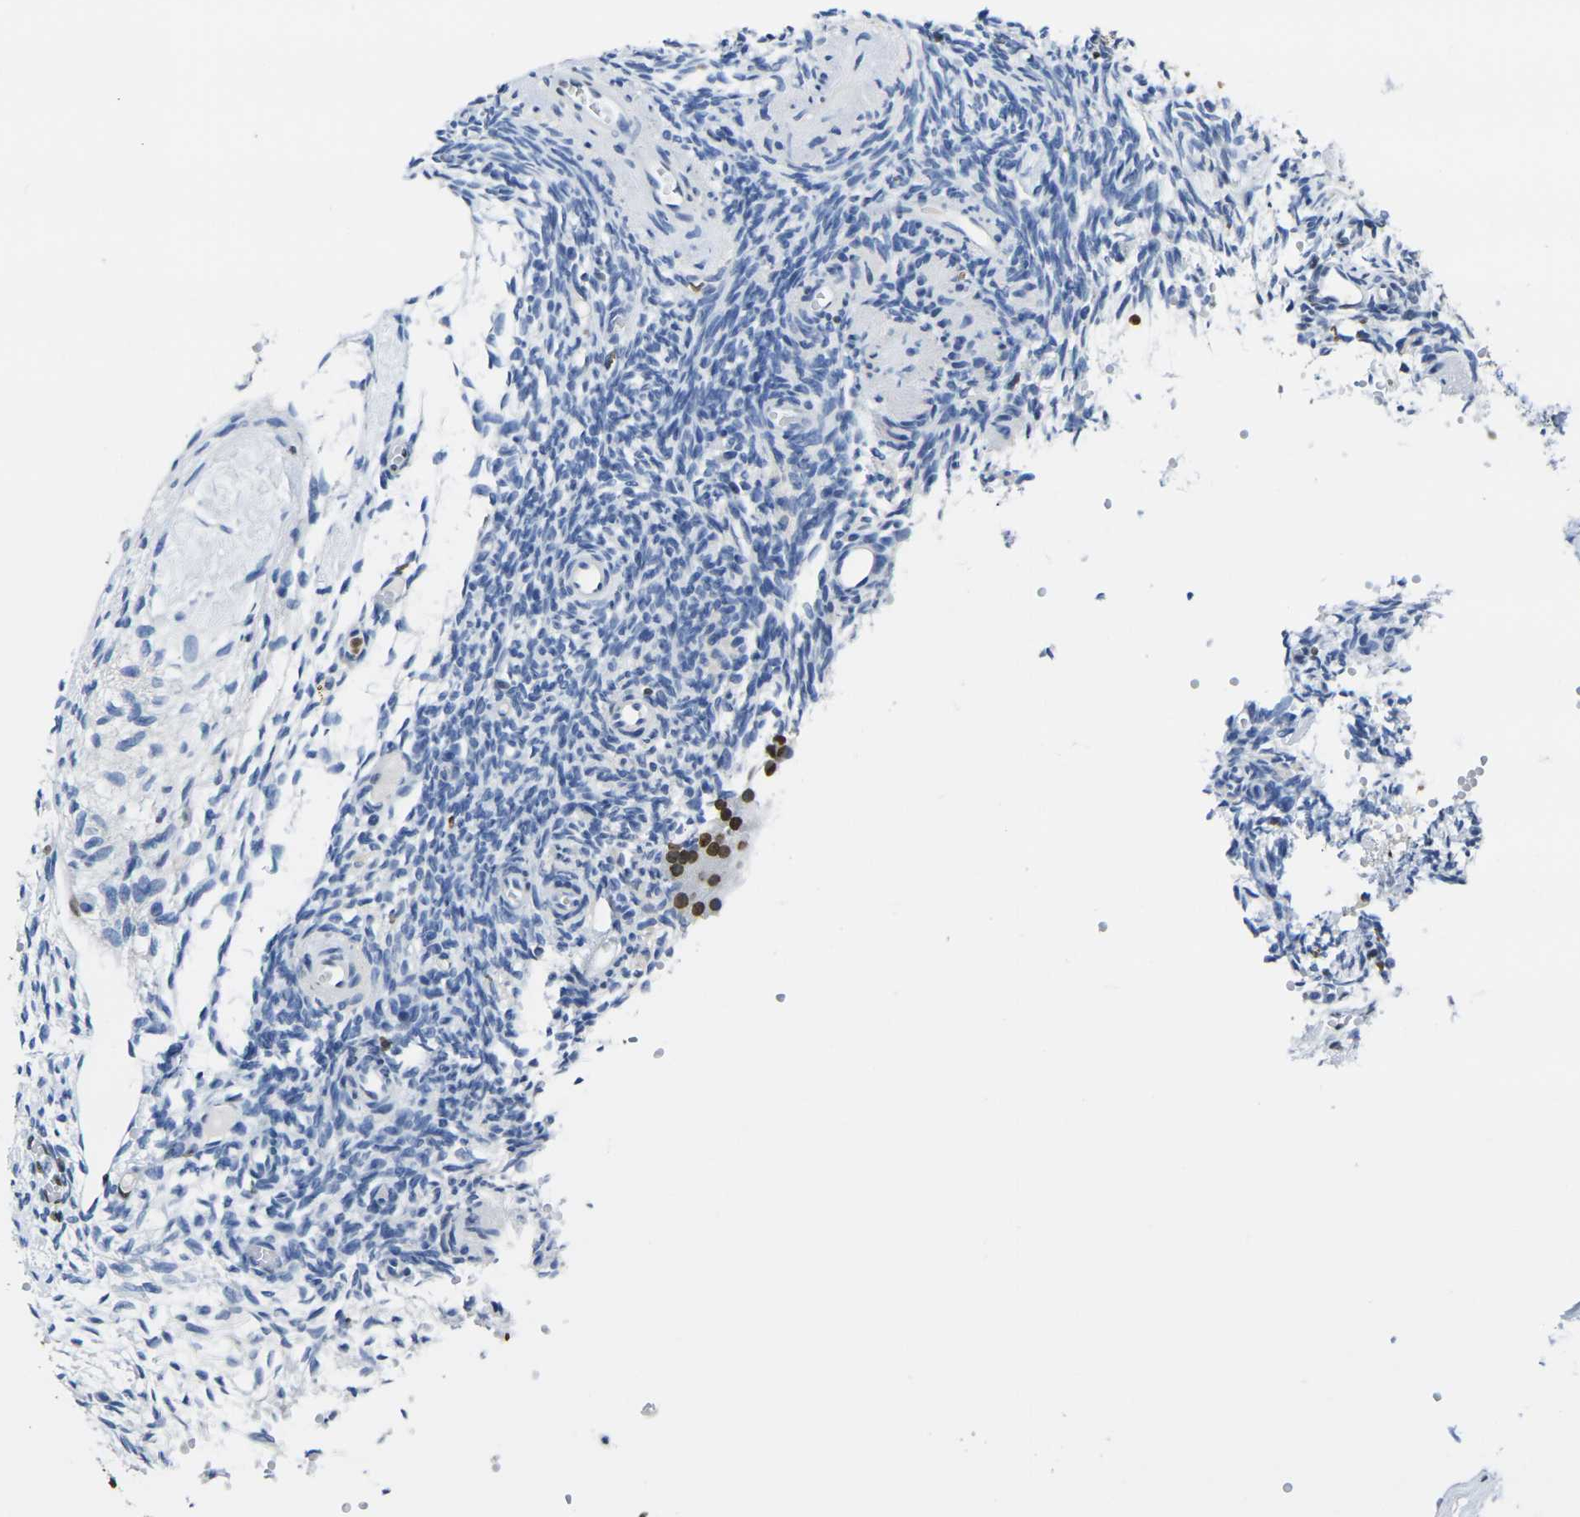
{"staining": {"intensity": "strong", "quantity": "<25%", "location": "nuclear"}, "tissue": "ovary", "cell_type": "Ovarian stroma cells", "image_type": "normal", "snomed": [{"axis": "morphology", "description": "Normal tissue, NOS"}, {"axis": "topography", "description": "Ovary"}], "caption": "Brown immunohistochemical staining in benign human ovary reveals strong nuclear expression in approximately <25% of ovarian stroma cells.", "gene": "DRAXIN", "patient": {"sex": "female", "age": 35}}